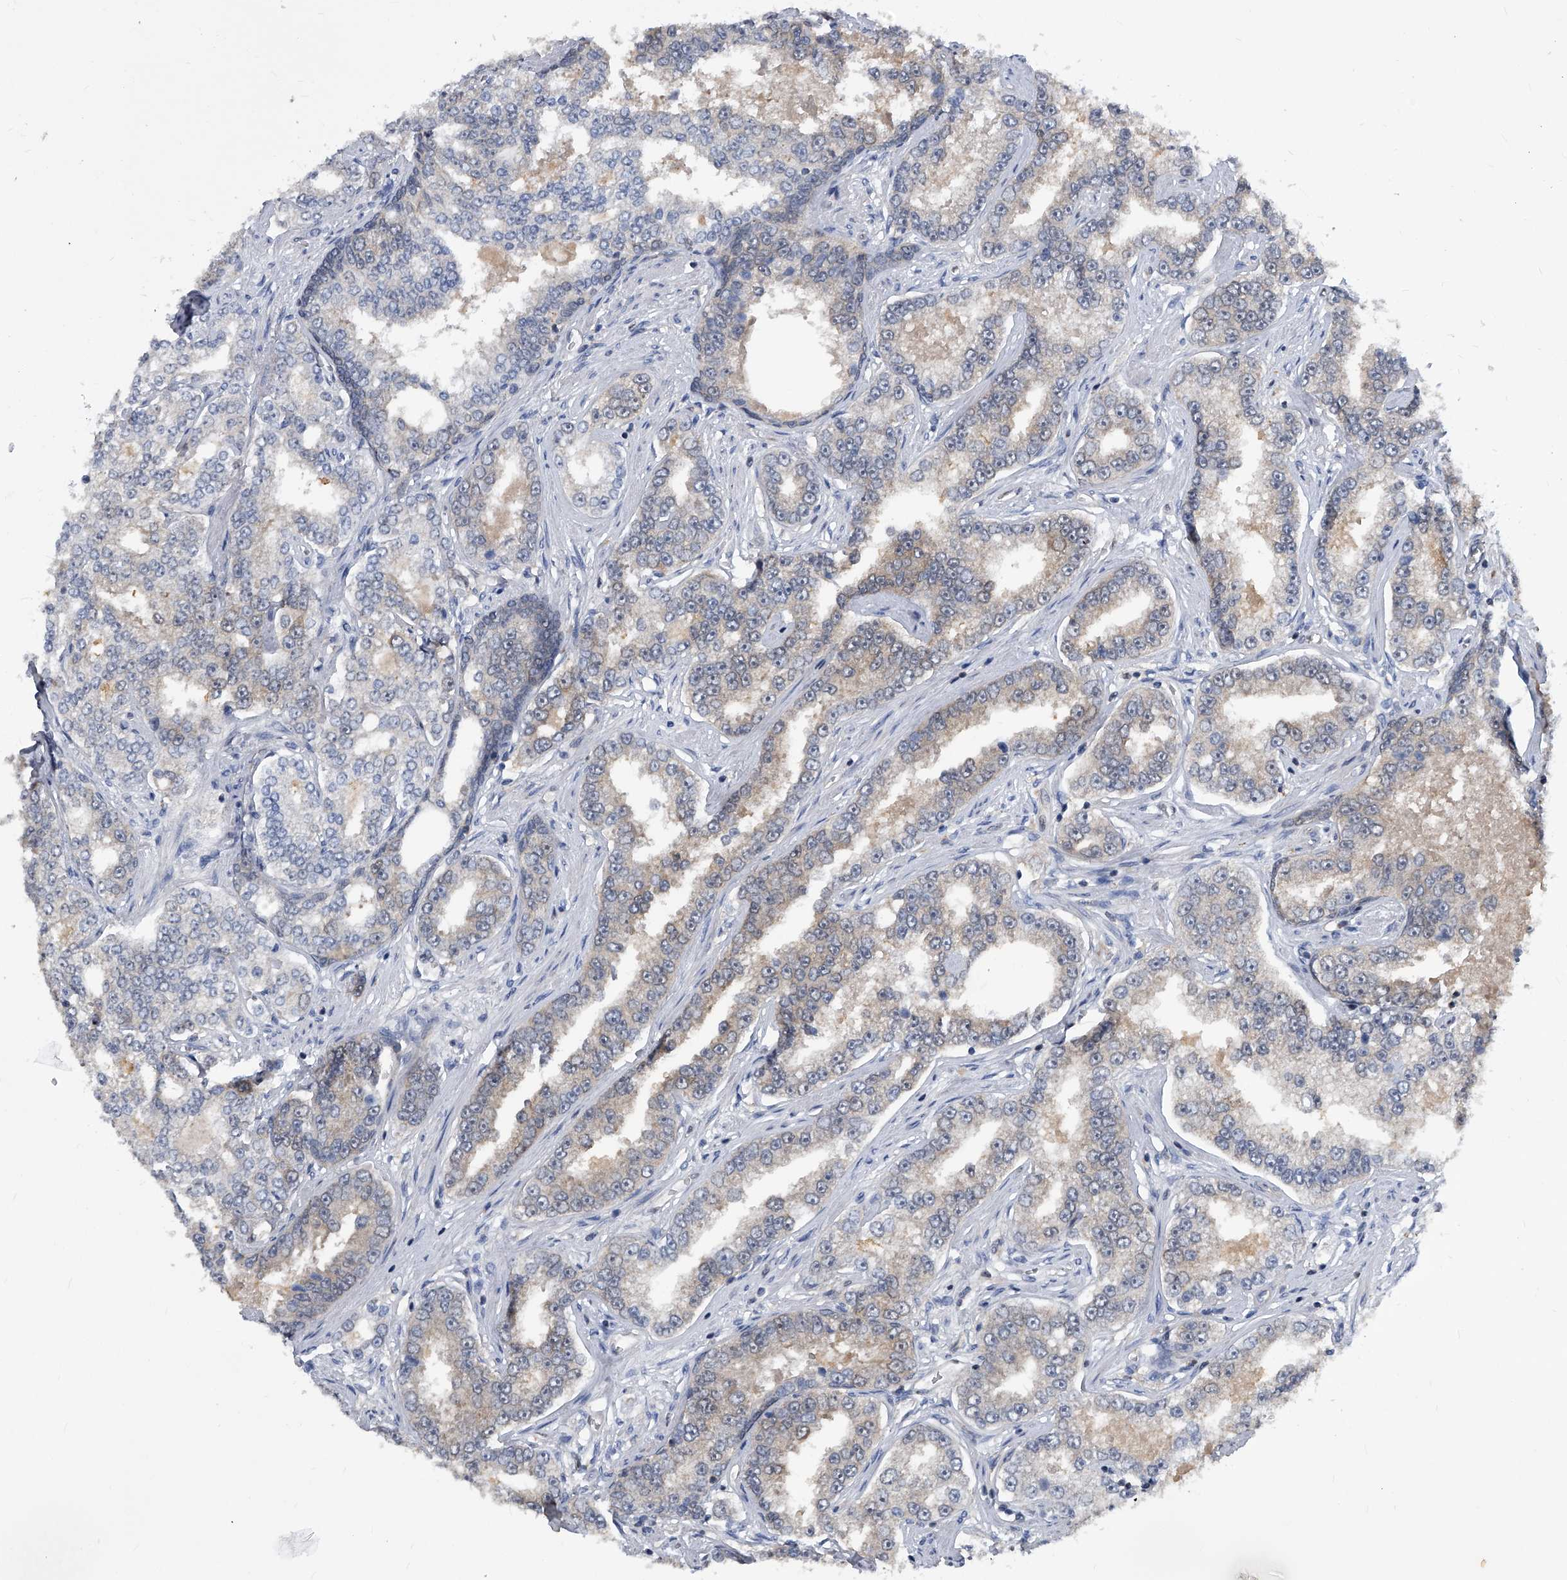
{"staining": {"intensity": "negative", "quantity": "none", "location": "none"}, "tissue": "prostate cancer", "cell_type": "Tumor cells", "image_type": "cancer", "snomed": [{"axis": "morphology", "description": "Normal tissue, NOS"}, {"axis": "morphology", "description": "Adenocarcinoma, High grade"}, {"axis": "topography", "description": "Prostate"}], "caption": "This is an immunohistochemistry (IHC) histopathology image of high-grade adenocarcinoma (prostate). There is no expression in tumor cells.", "gene": "MAP2K6", "patient": {"sex": "male", "age": 83}}